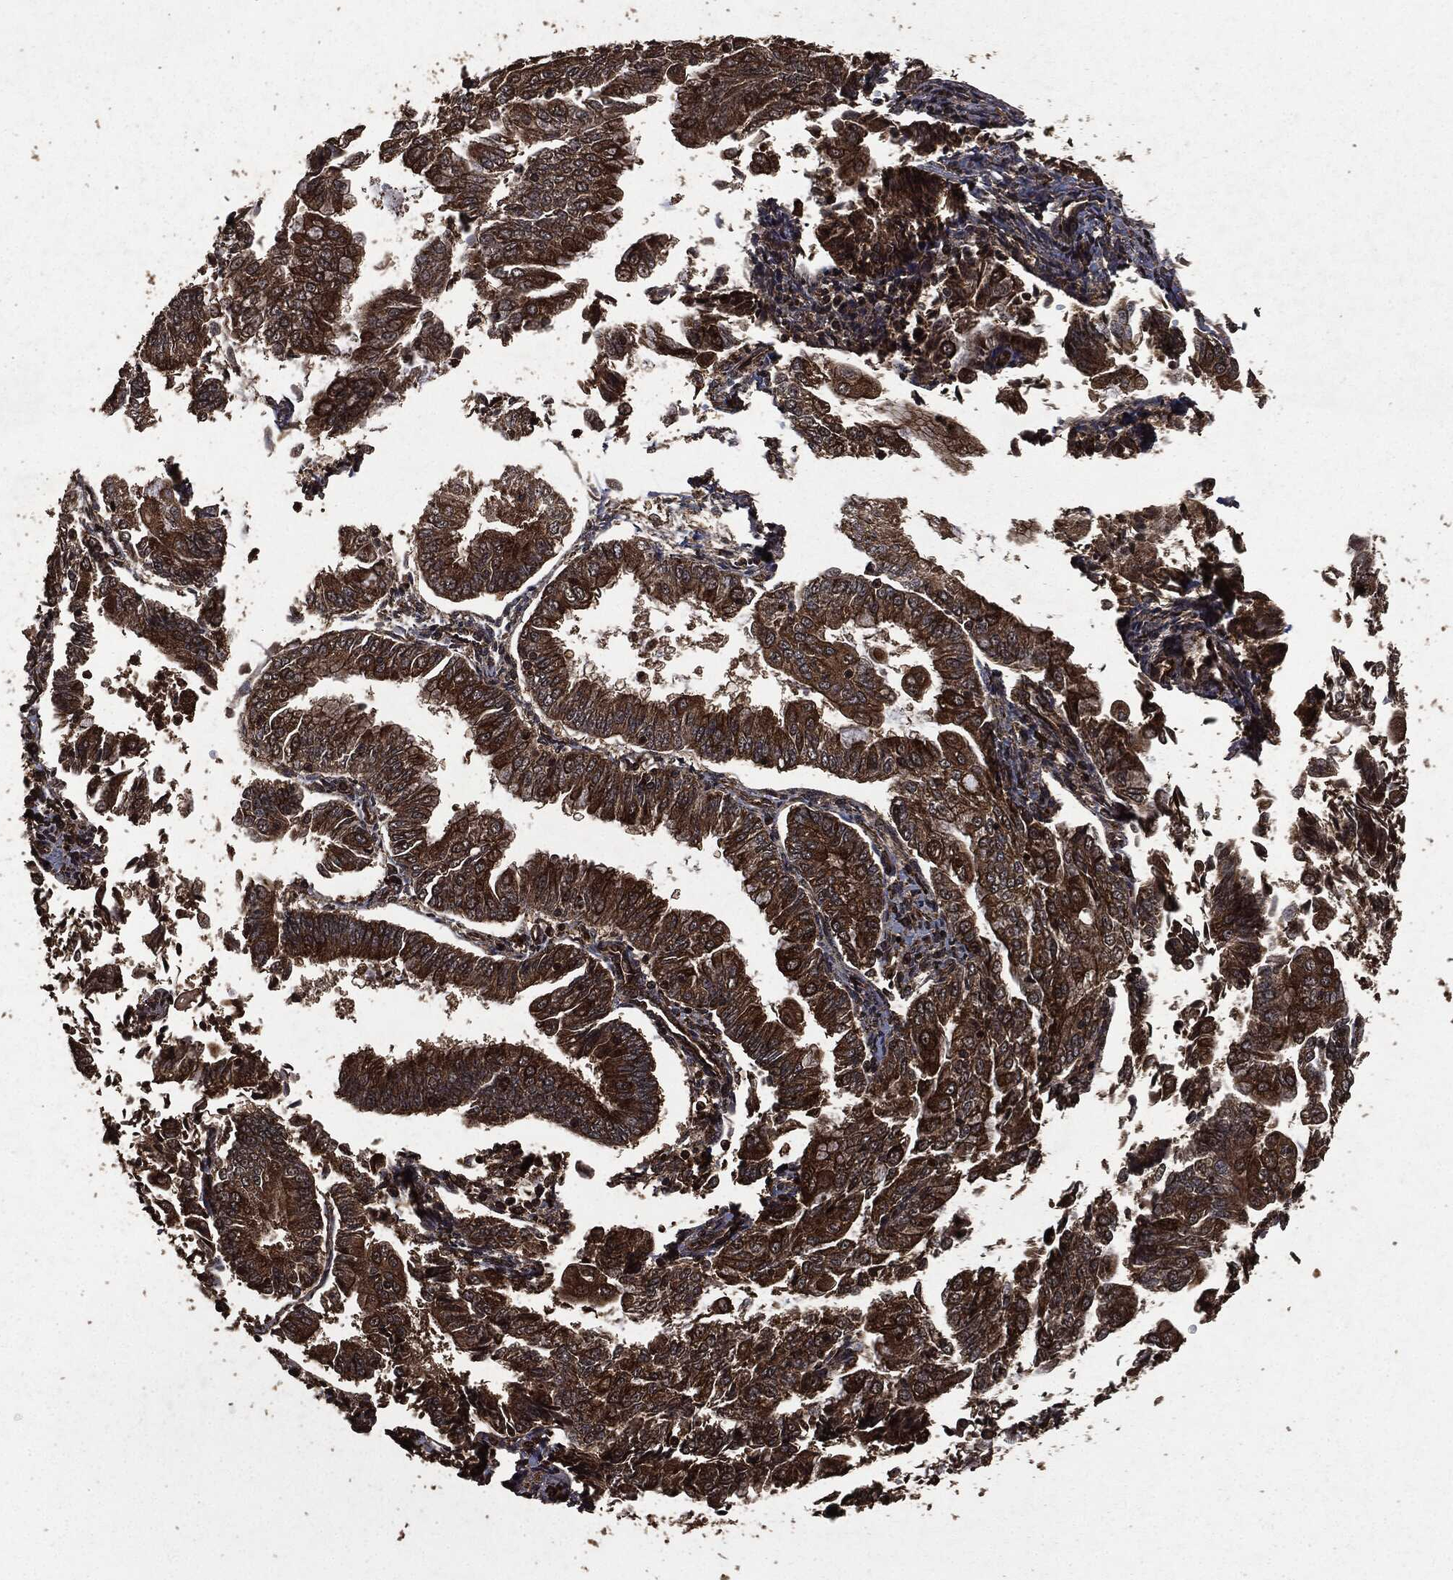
{"staining": {"intensity": "strong", "quantity": ">75%", "location": "cytoplasmic/membranous"}, "tissue": "endometrial cancer", "cell_type": "Tumor cells", "image_type": "cancer", "snomed": [{"axis": "morphology", "description": "Adenocarcinoma, NOS"}, {"axis": "topography", "description": "Endometrium"}], "caption": "The image demonstrates staining of endometrial cancer (adenocarcinoma), revealing strong cytoplasmic/membranous protein positivity (brown color) within tumor cells.", "gene": "HRAS", "patient": {"sex": "female", "age": 56}}